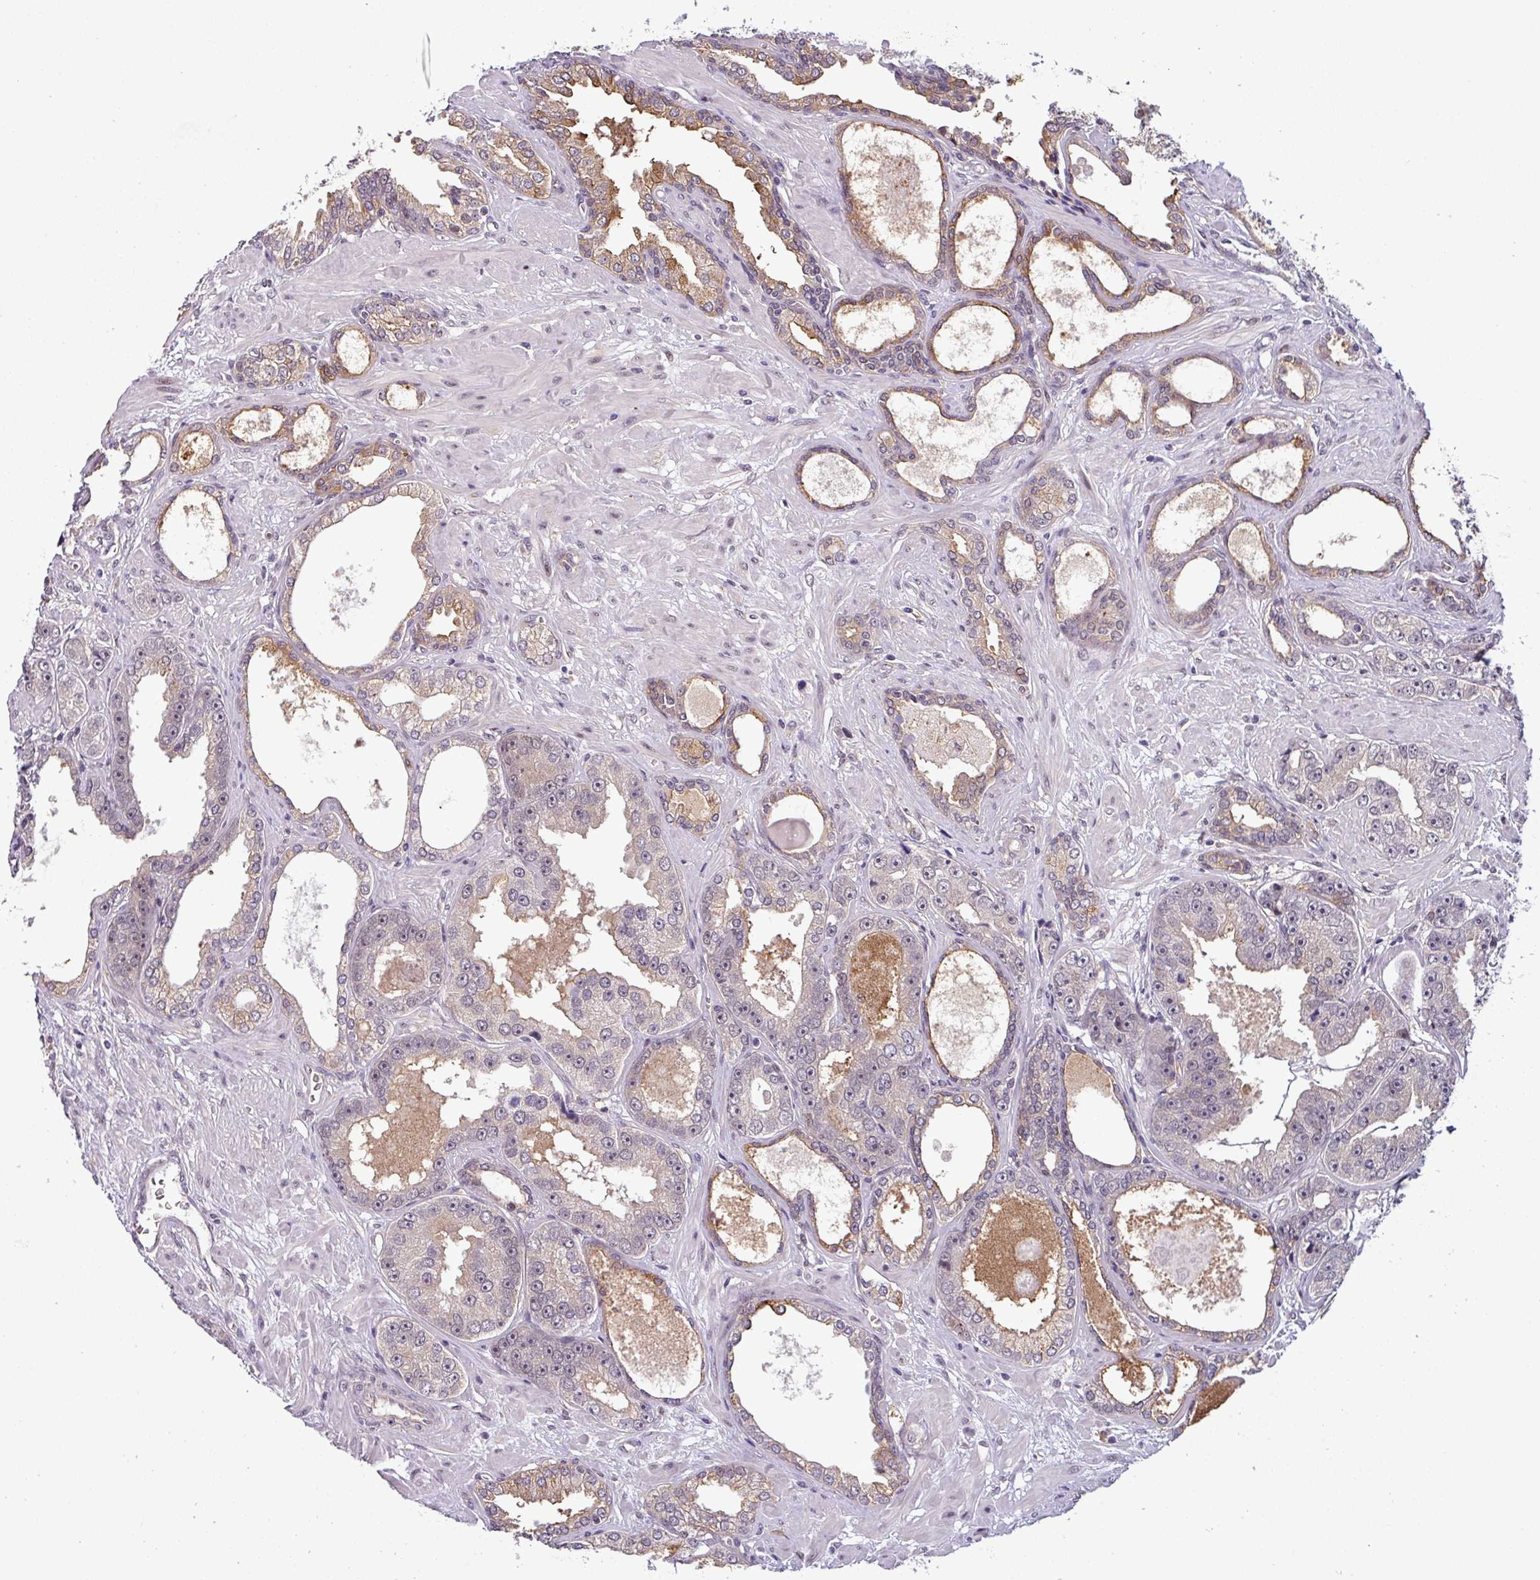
{"staining": {"intensity": "moderate", "quantity": "<25%", "location": "cytoplasmic/membranous"}, "tissue": "prostate cancer", "cell_type": "Tumor cells", "image_type": "cancer", "snomed": [{"axis": "morphology", "description": "Adenocarcinoma, High grade"}, {"axis": "topography", "description": "Prostate"}], "caption": "Prostate cancer was stained to show a protein in brown. There is low levels of moderate cytoplasmic/membranous expression in about <25% of tumor cells.", "gene": "NPFFR1", "patient": {"sex": "male", "age": 71}}